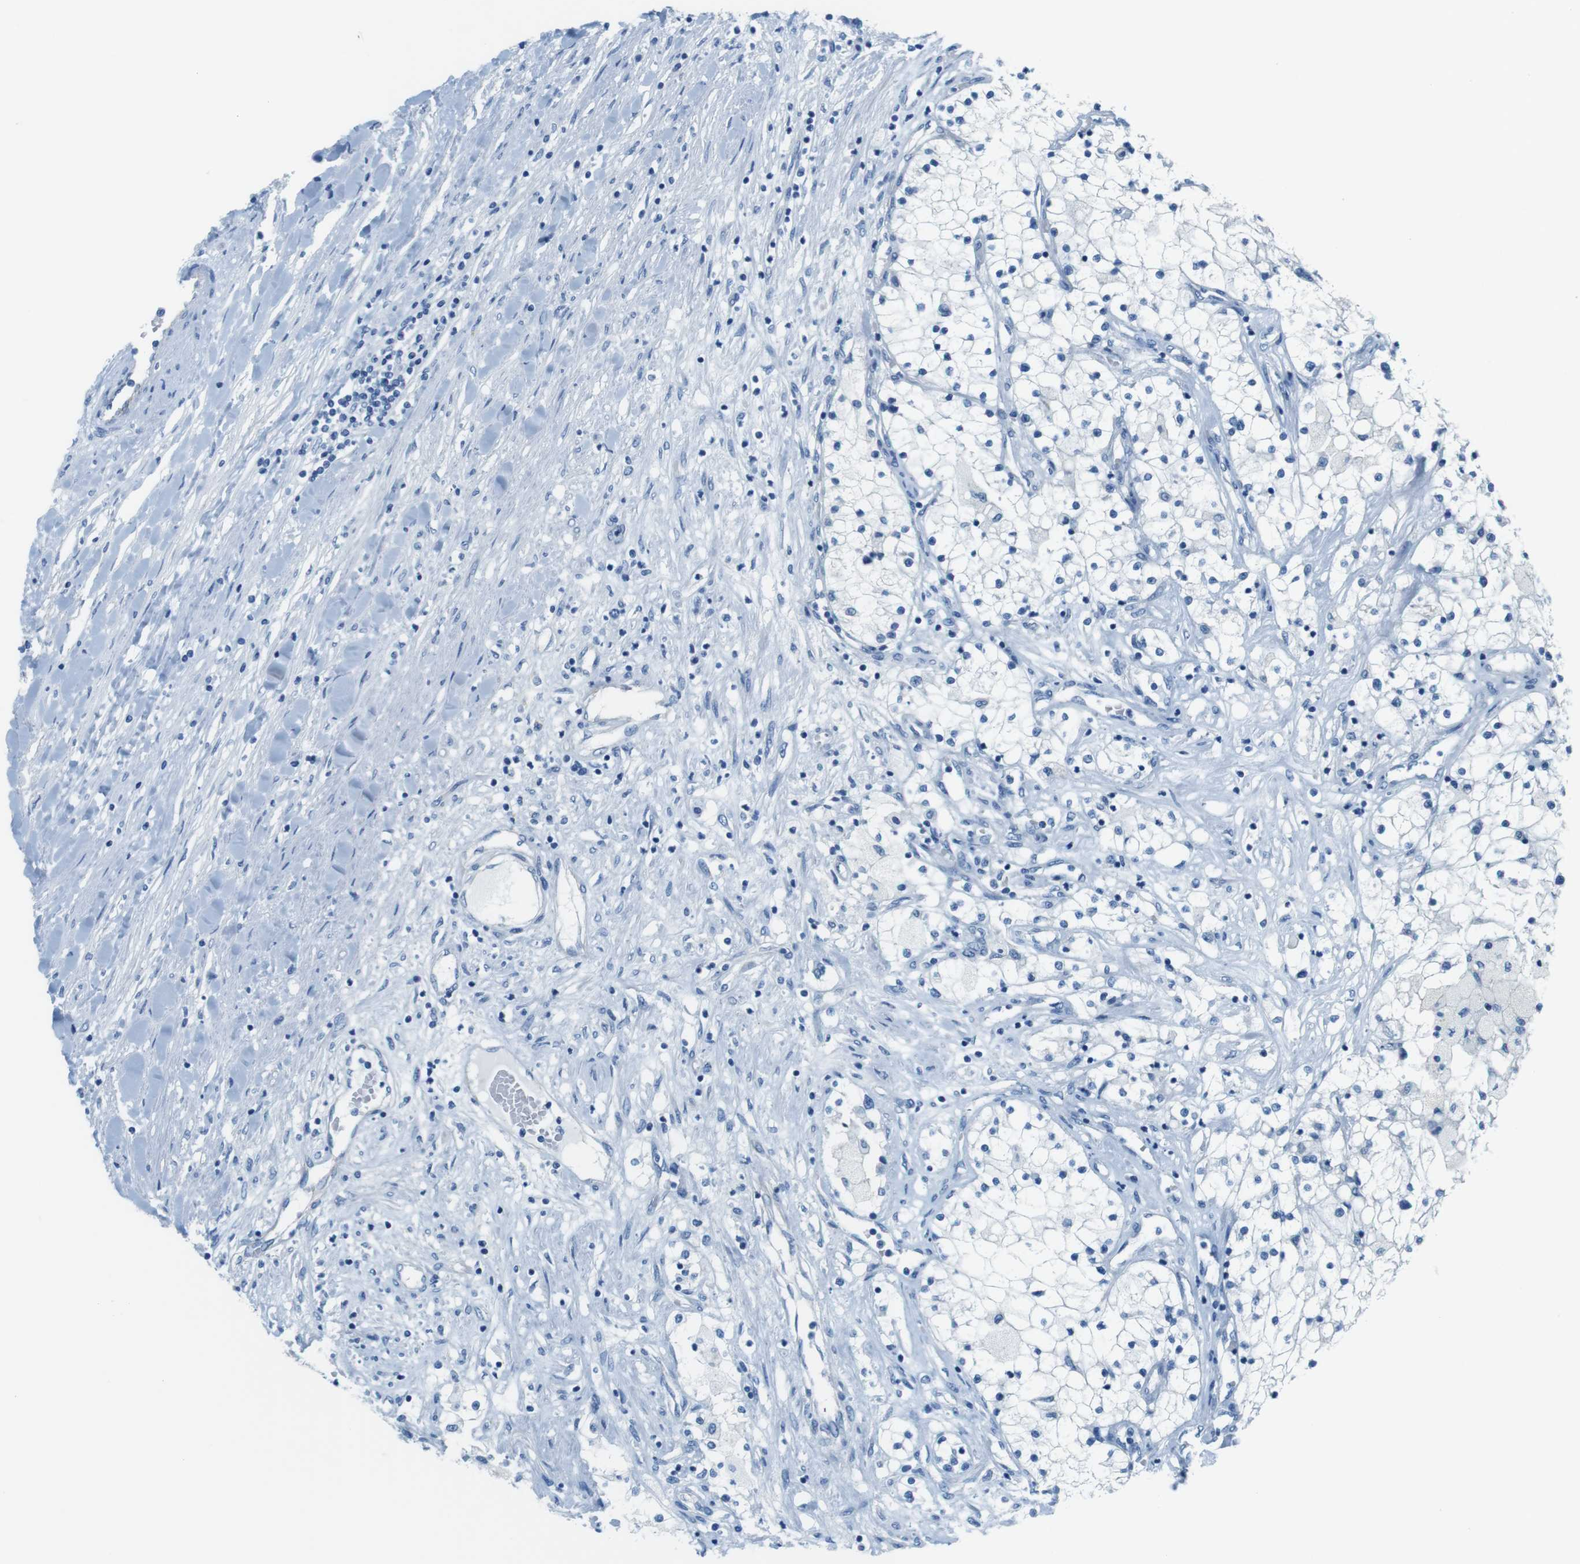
{"staining": {"intensity": "negative", "quantity": "none", "location": "none"}, "tissue": "renal cancer", "cell_type": "Tumor cells", "image_type": "cancer", "snomed": [{"axis": "morphology", "description": "Adenocarcinoma, NOS"}, {"axis": "topography", "description": "Kidney"}], "caption": "This photomicrograph is of renal cancer (adenocarcinoma) stained with immunohistochemistry (IHC) to label a protein in brown with the nuclei are counter-stained blue. There is no staining in tumor cells.", "gene": "SLC6A6", "patient": {"sex": "male", "age": 68}}